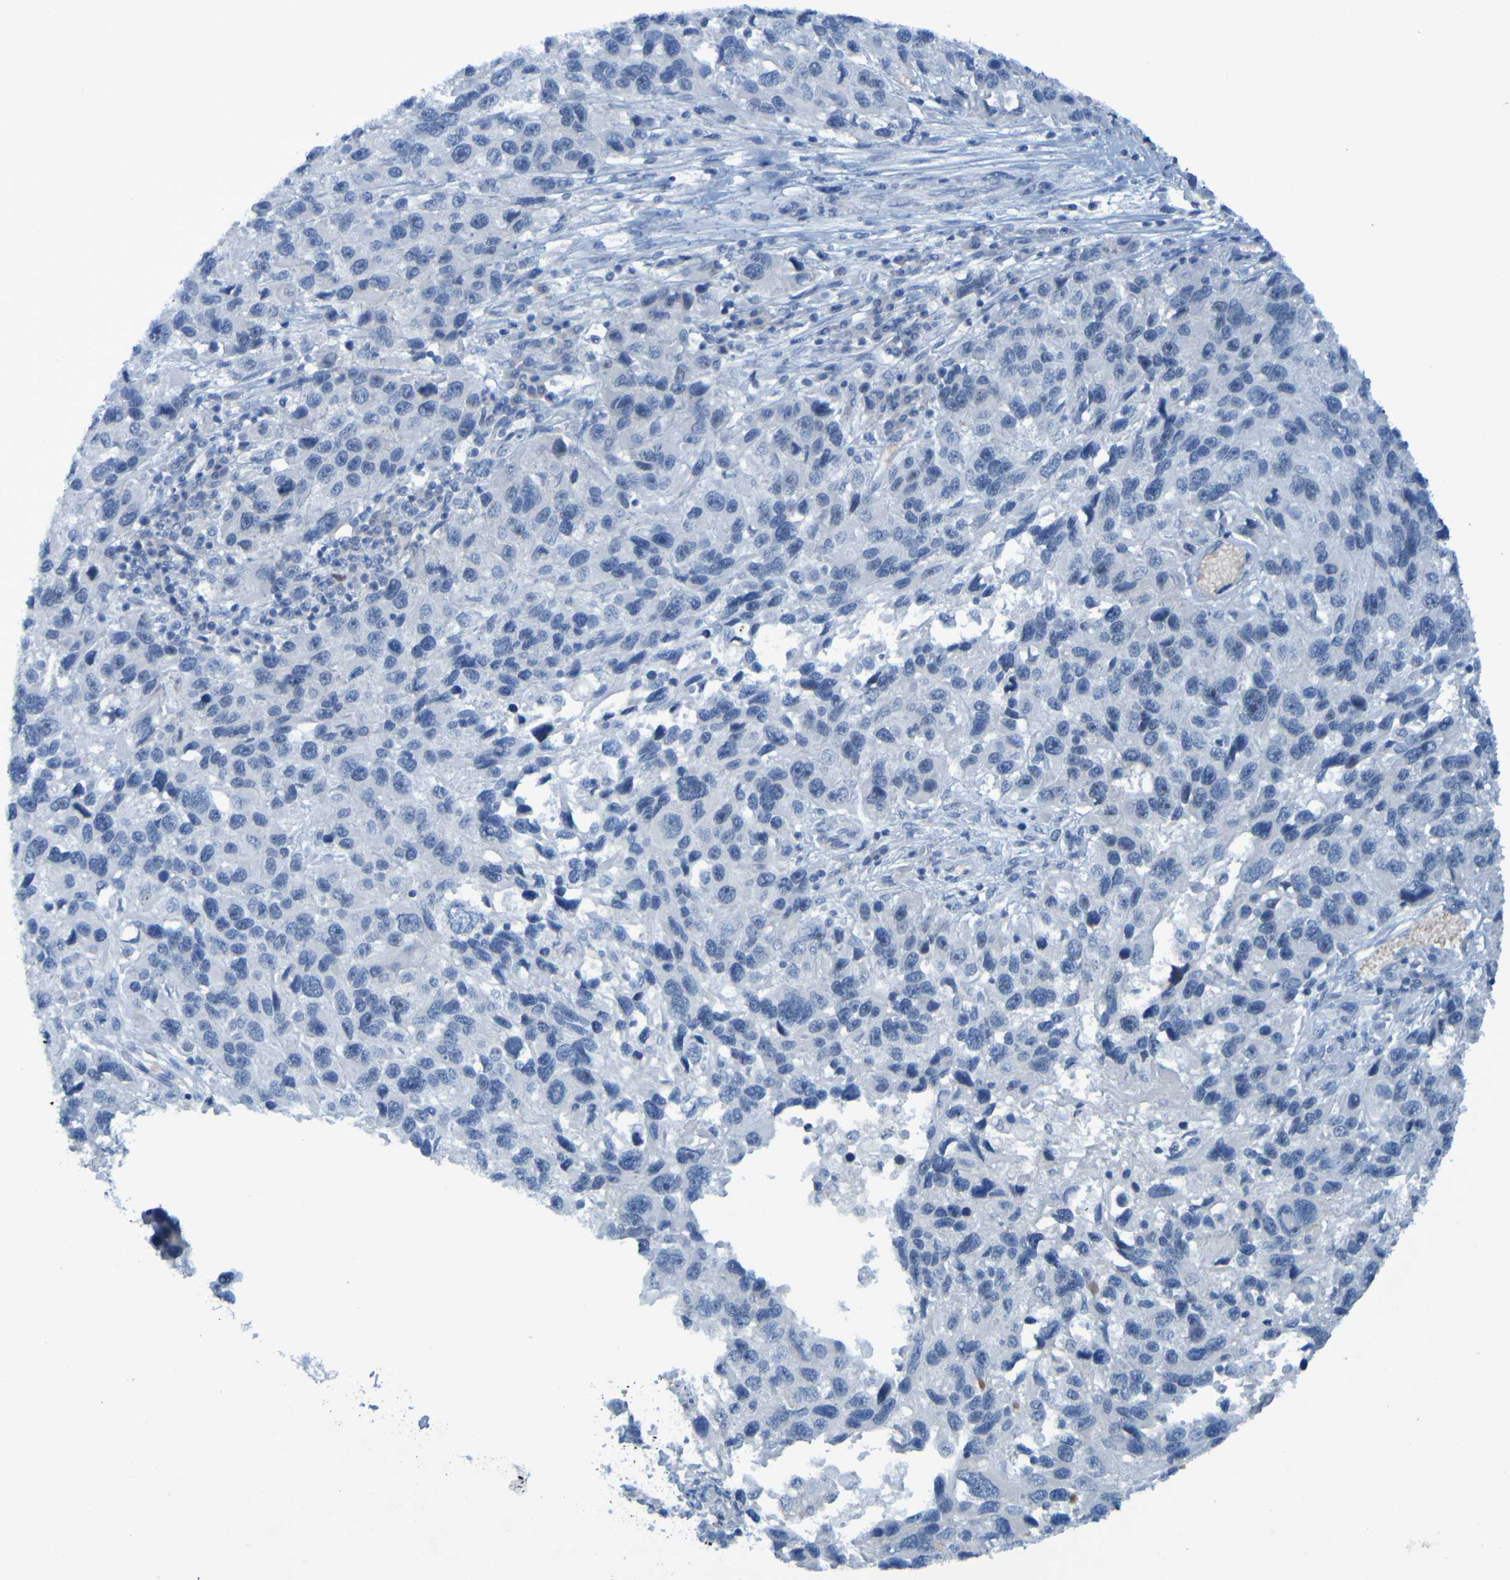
{"staining": {"intensity": "negative", "quantity": "none", "location": "none"}, "tissue": "melanoma", "cell_type": "Tumor cells", "image_type": "cancer", "snomed": [{"axis": "morphology", "description": "Malignant melanoma, NOS"}, {"axis": "topography", "description": "Skin"}], "caption": "The image reveals no significant expression in tumor cells of melanoma. (Brightfield microscopy of DAB (3,3'-diaminobenzidine) IHC at high magnification).", "gene": "USP36", "patient": {"sex": "male", "age": 53}}